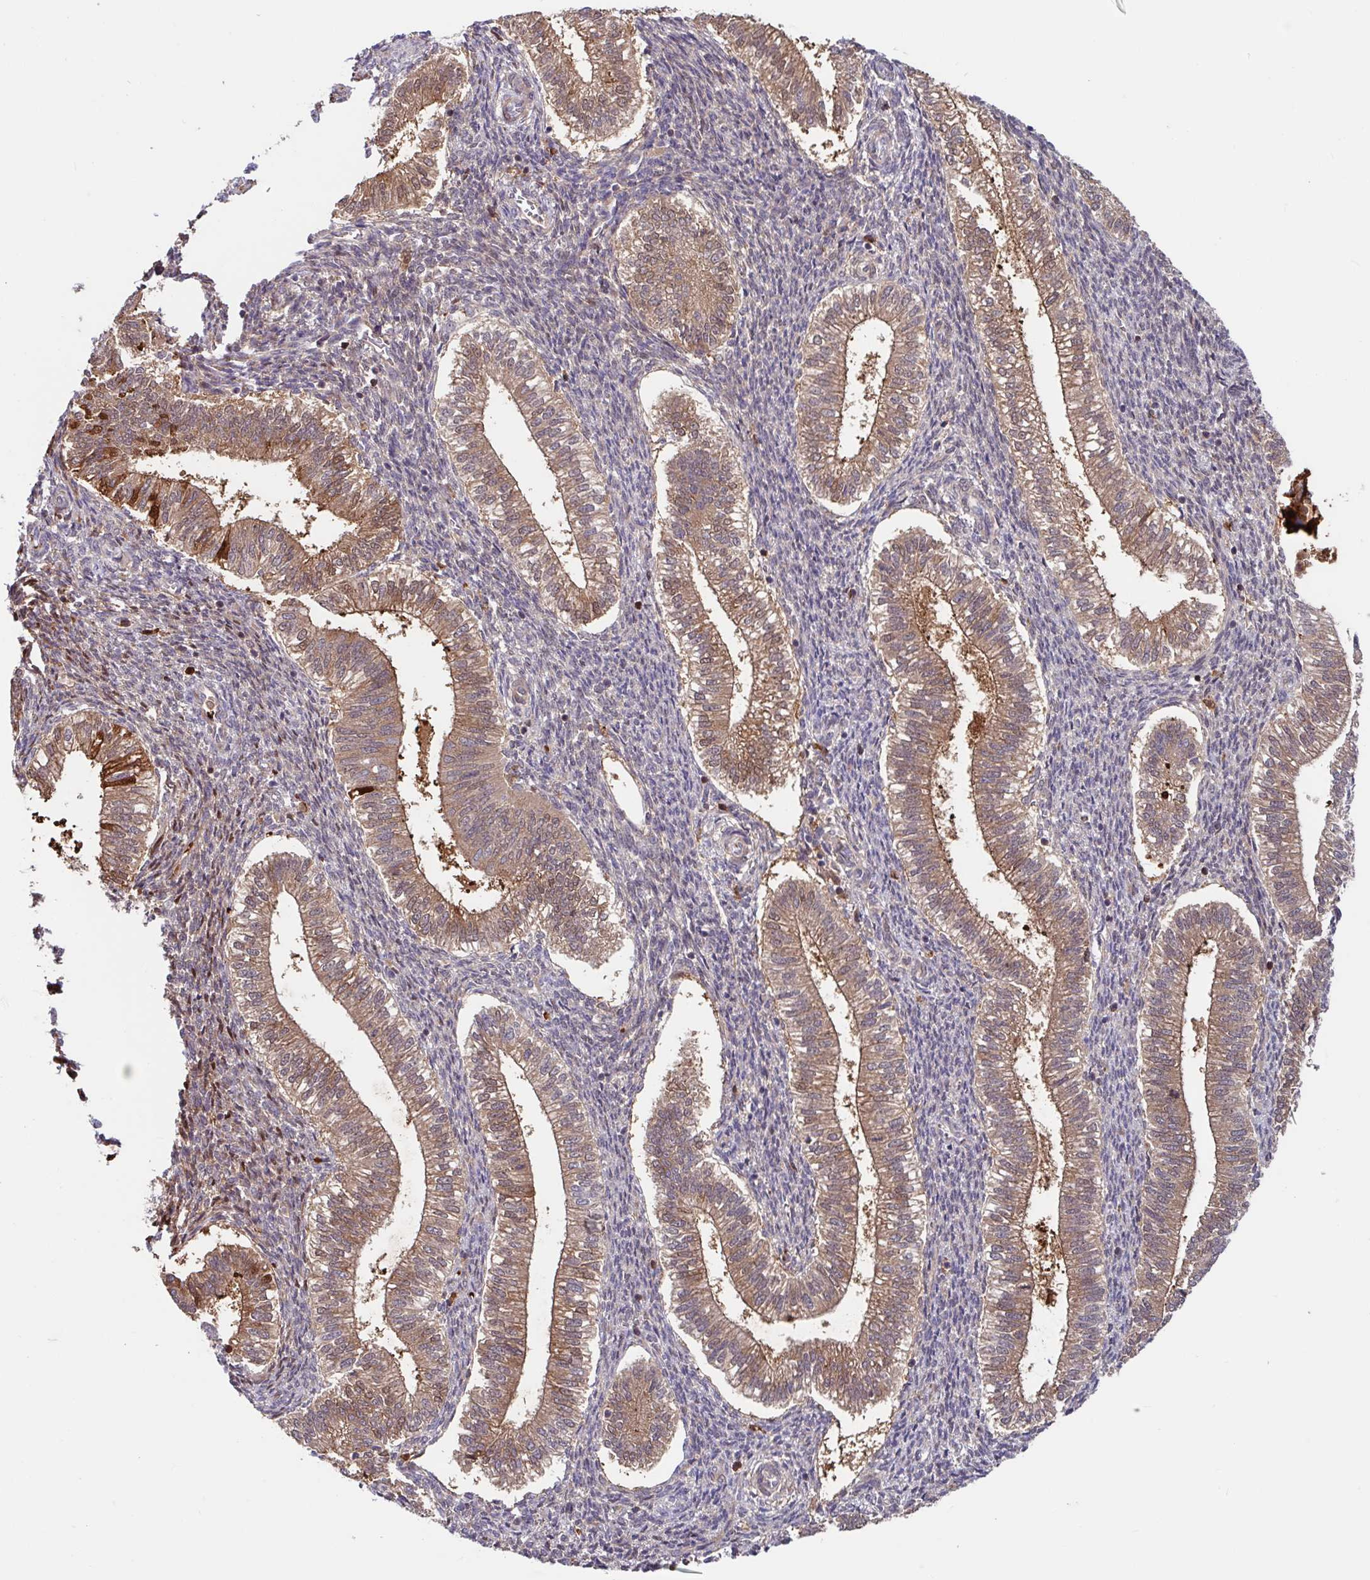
{"staining": {"intensity": "weak", "quantity": ">75%", "location": "cytoplasmic/membranous"}, "tissue": "endometrium", "cell_type": "Cells in endometrial stroma", "image_type": "normal", "snomed": [{"axis": "morphology", "description": "Normal tissue, NOS"}, {"axis": "topography", "description": "Endometrium"}], "caption": "Immunohistochemical staining of benign human endometrium shows >75% levels of weak cytoplasmic/membranous protein expression in about >75% of cells in endometrial stroma. (Brightfield microscopy of DAB IHC at high magnification).", "gene": "BLVRA", "patient": {"sex": "female", "age": 25}}